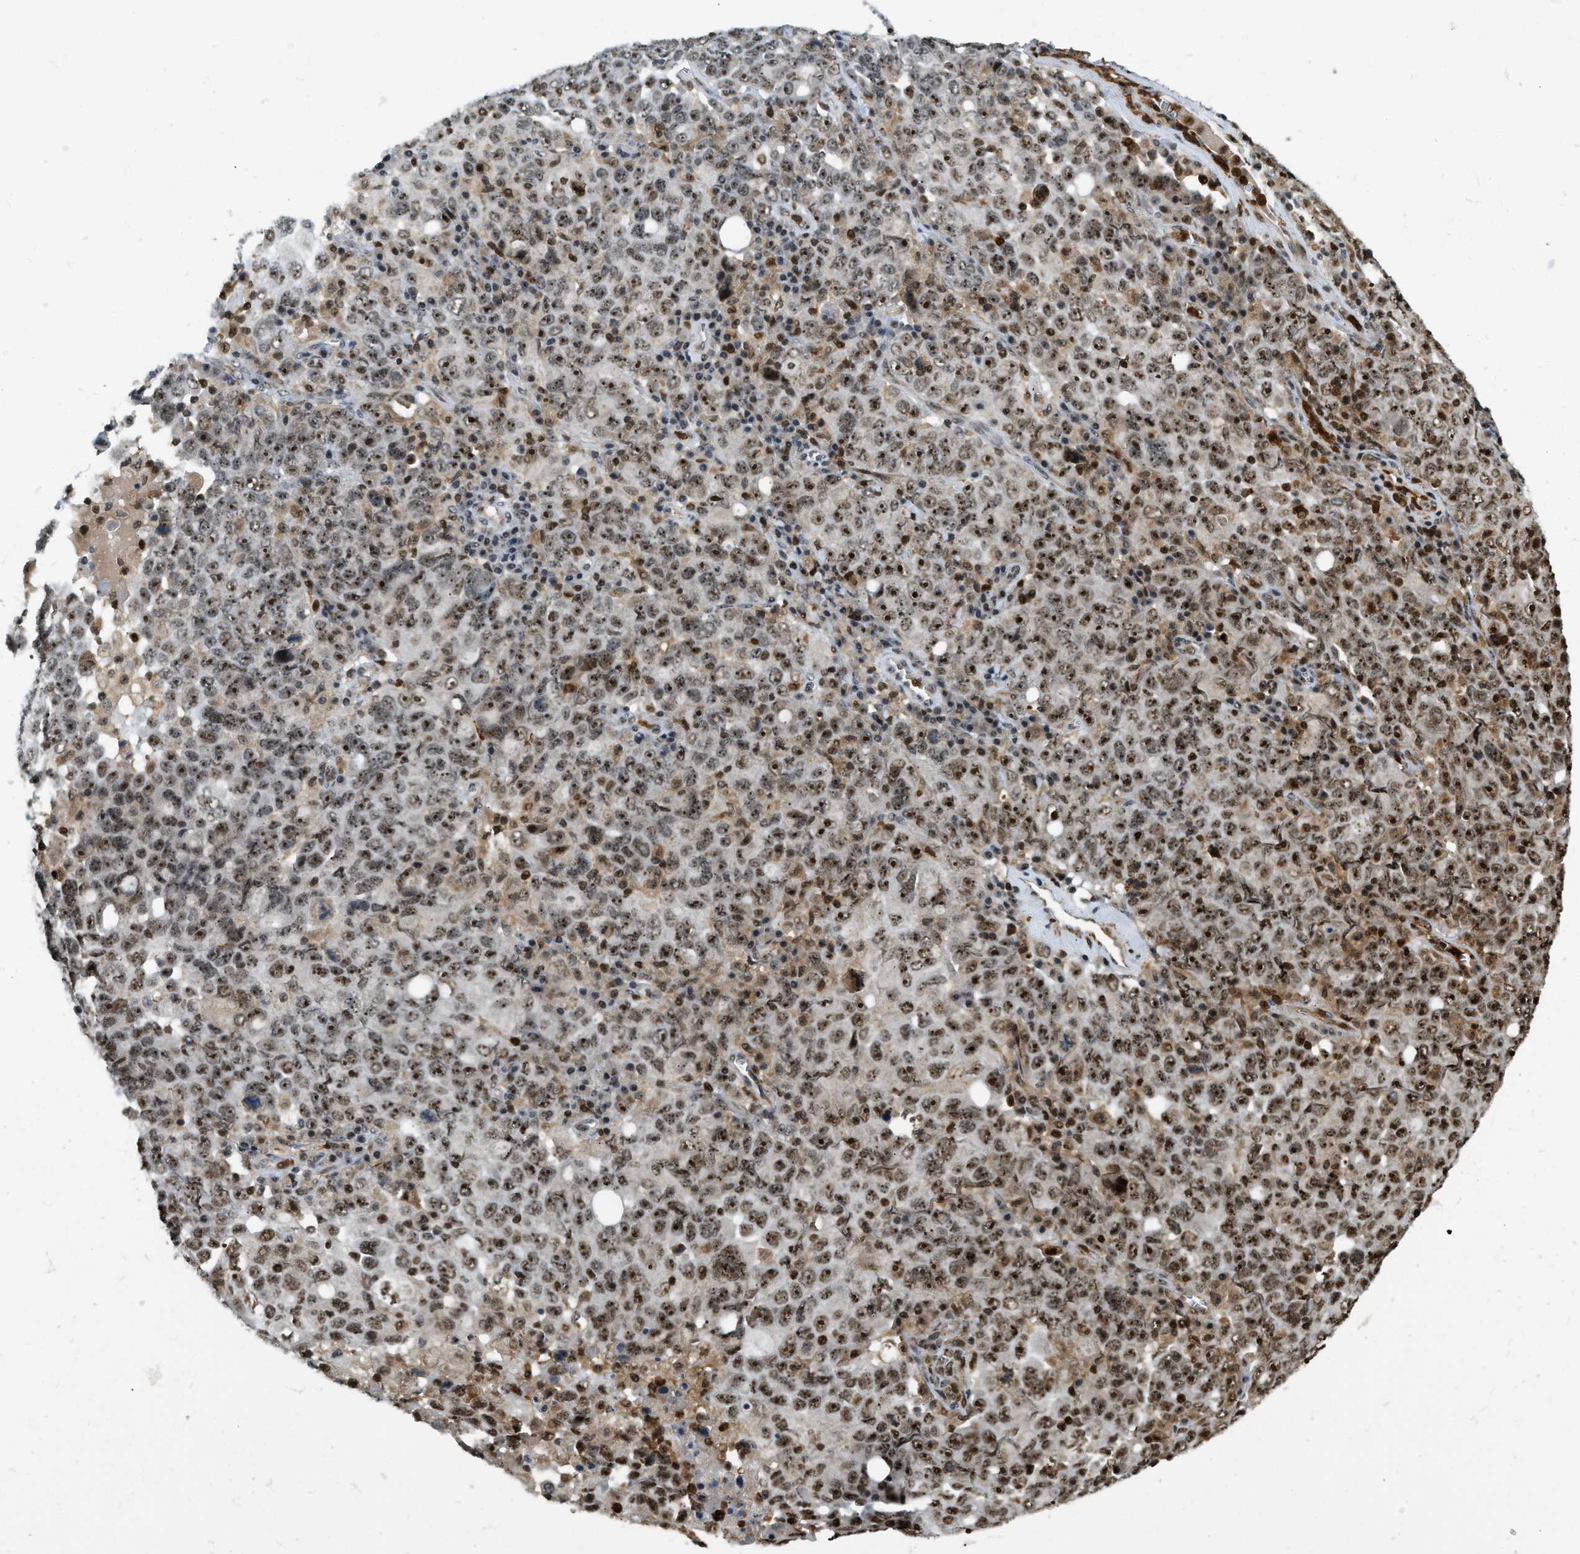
{"staining": {"intensity": "moderate", "quantity": ">75%", "location": "nuclear"}, "tissue": "ovarian cancer", "cell_type": "Tumor cells", "image_type": "cancer", "snomed": [{"axis": "morphology", "description": "Carcinoma, endometroid"}, {"axis": "topography", "description": "Ovary"}], "caption": "Ovarian cancer stained for a protein (brown) demonstrates moderate nuclear positive positivity in about >75% of tumor cells.", "gene": "E2F1", "patient": {"sex": "female", "age": 62}}